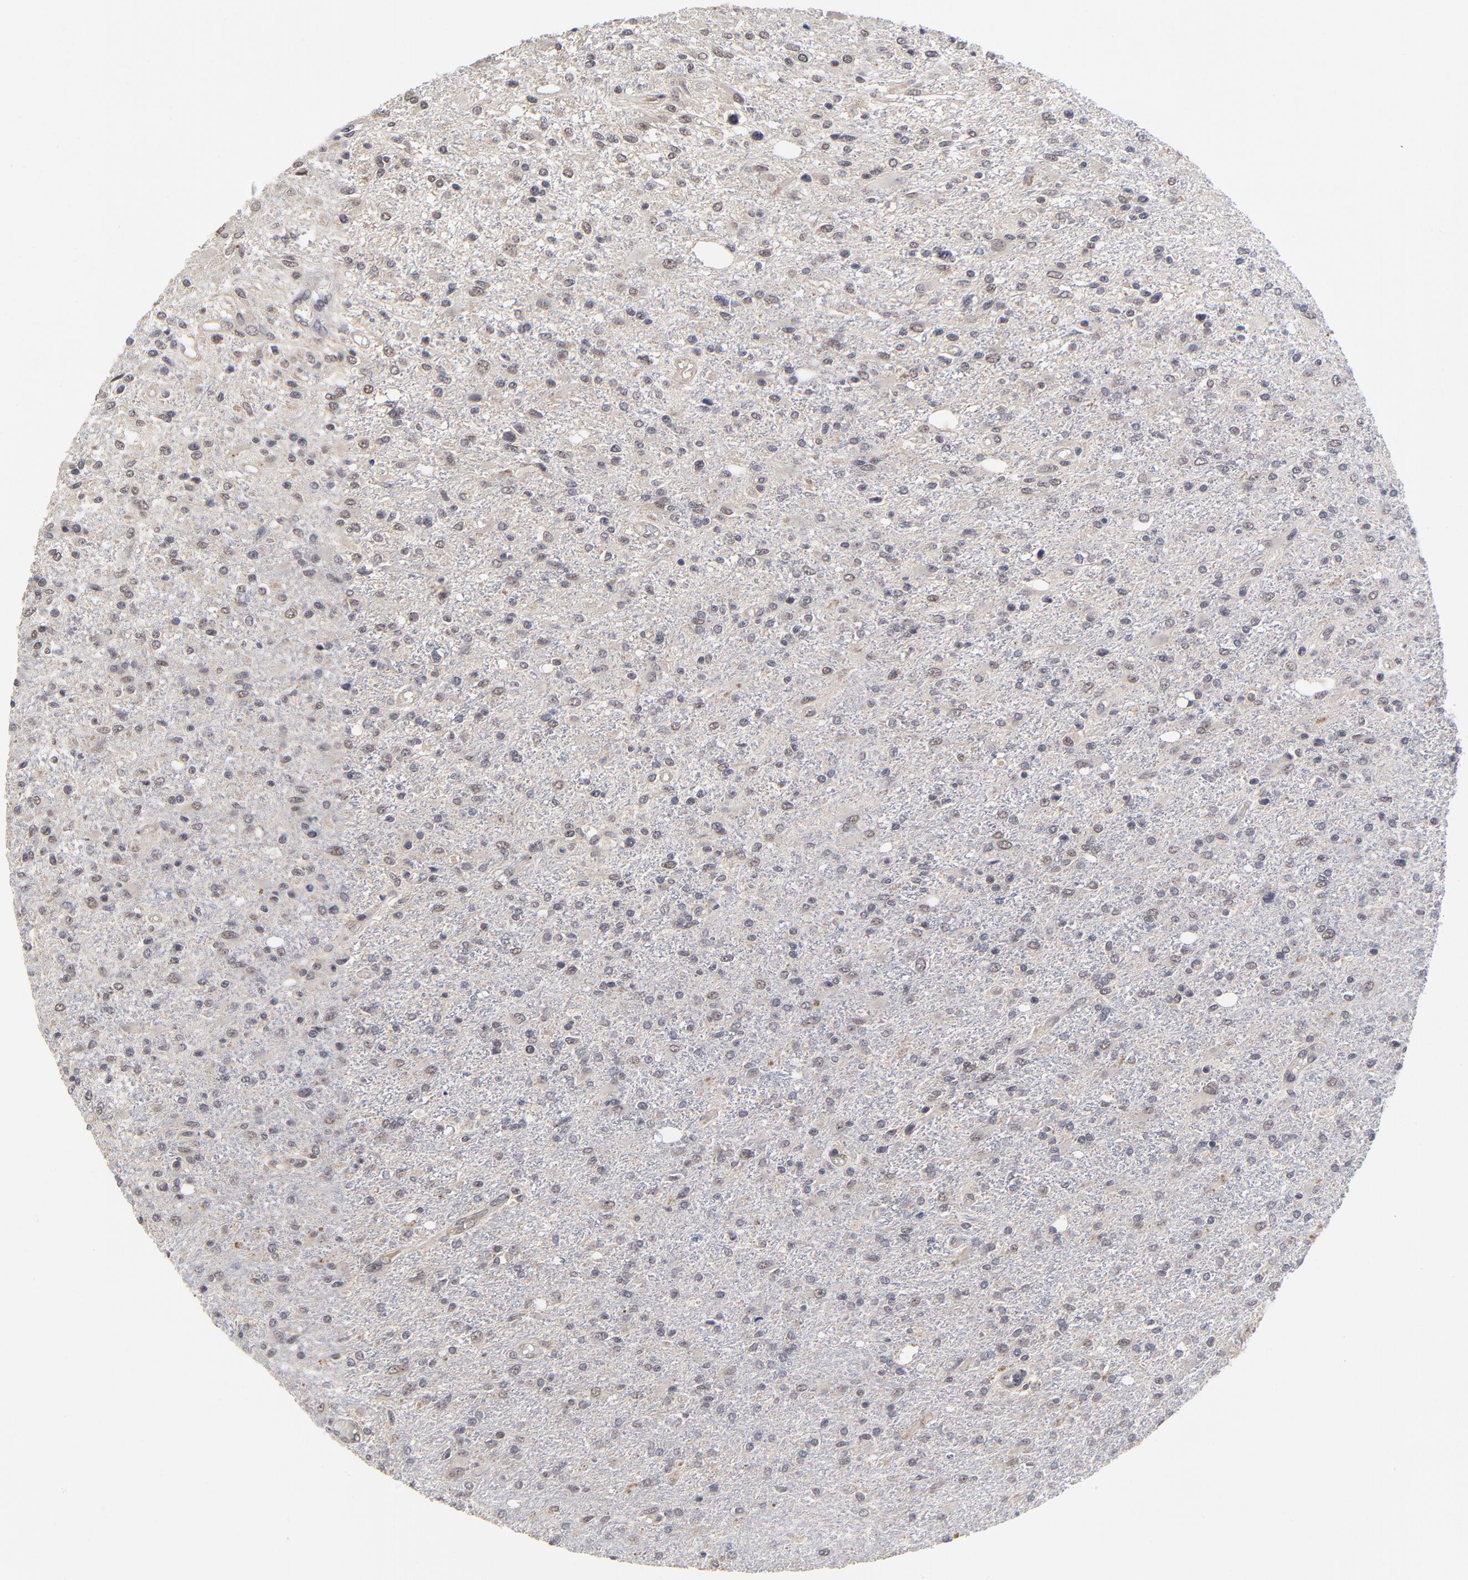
{"staining": {"intensity": "negative", "quantity": "none", "location": "none"}, "tissue": "glioma", "cell_type": "Tumor cells", "image_type": "cancer", "snomed": [{"axis": "morphology", "description": "Glioma, malignant, High grade"}, {"axis": "topography", "description": "Cerebral cortex"}], "caption": "High magnification brightfield microscopy of malignant glioma (high-grade) stained with DAB (3,3'-diaminobenzidine) (brown) and counterstained with hematoxylin (blue): tumor cells show no significant staining.", "gene": "WSB1", "patient": {"sex": "male", "age": 76}}